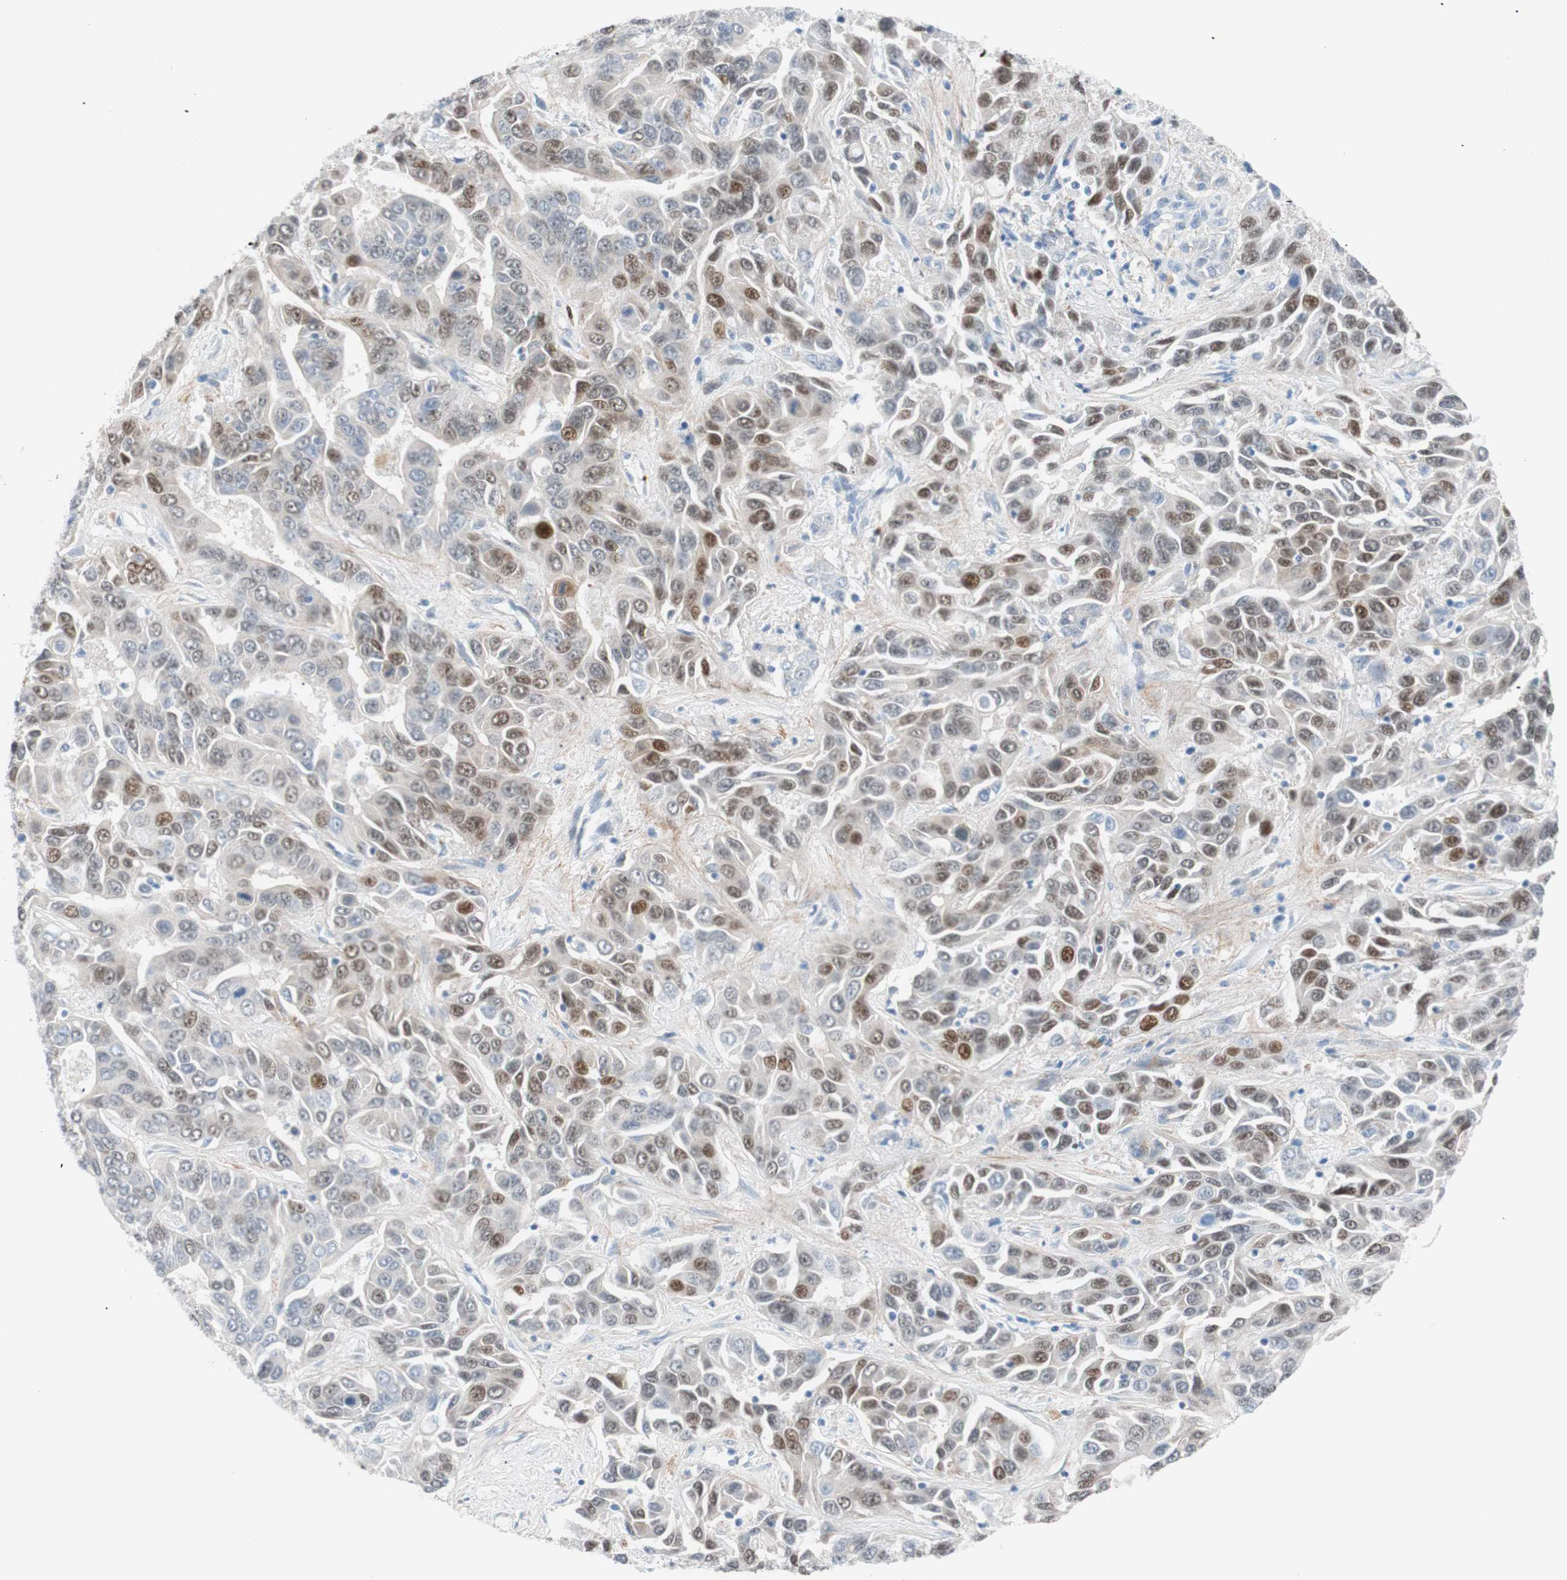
{"staining": {"intensity": "moderate", "quantity": "25%-75%", "location": "nuclear"}, "tissue": "liver cancer", "cell_type": "Tumor cells", "image_type": "cancer", "snomed": [{"axis": "morphology", "description": "Cholangiocarcinoma"}, {"axis": "topography", "description": "Liver"}], "caption": "Moderate nuclear positivity is present in approximately 25%-75% of tumor cells in cholangiocarcinoma (liver).", "gene": "FOSL1", "patient": {"sex": "female", "age": 52}}